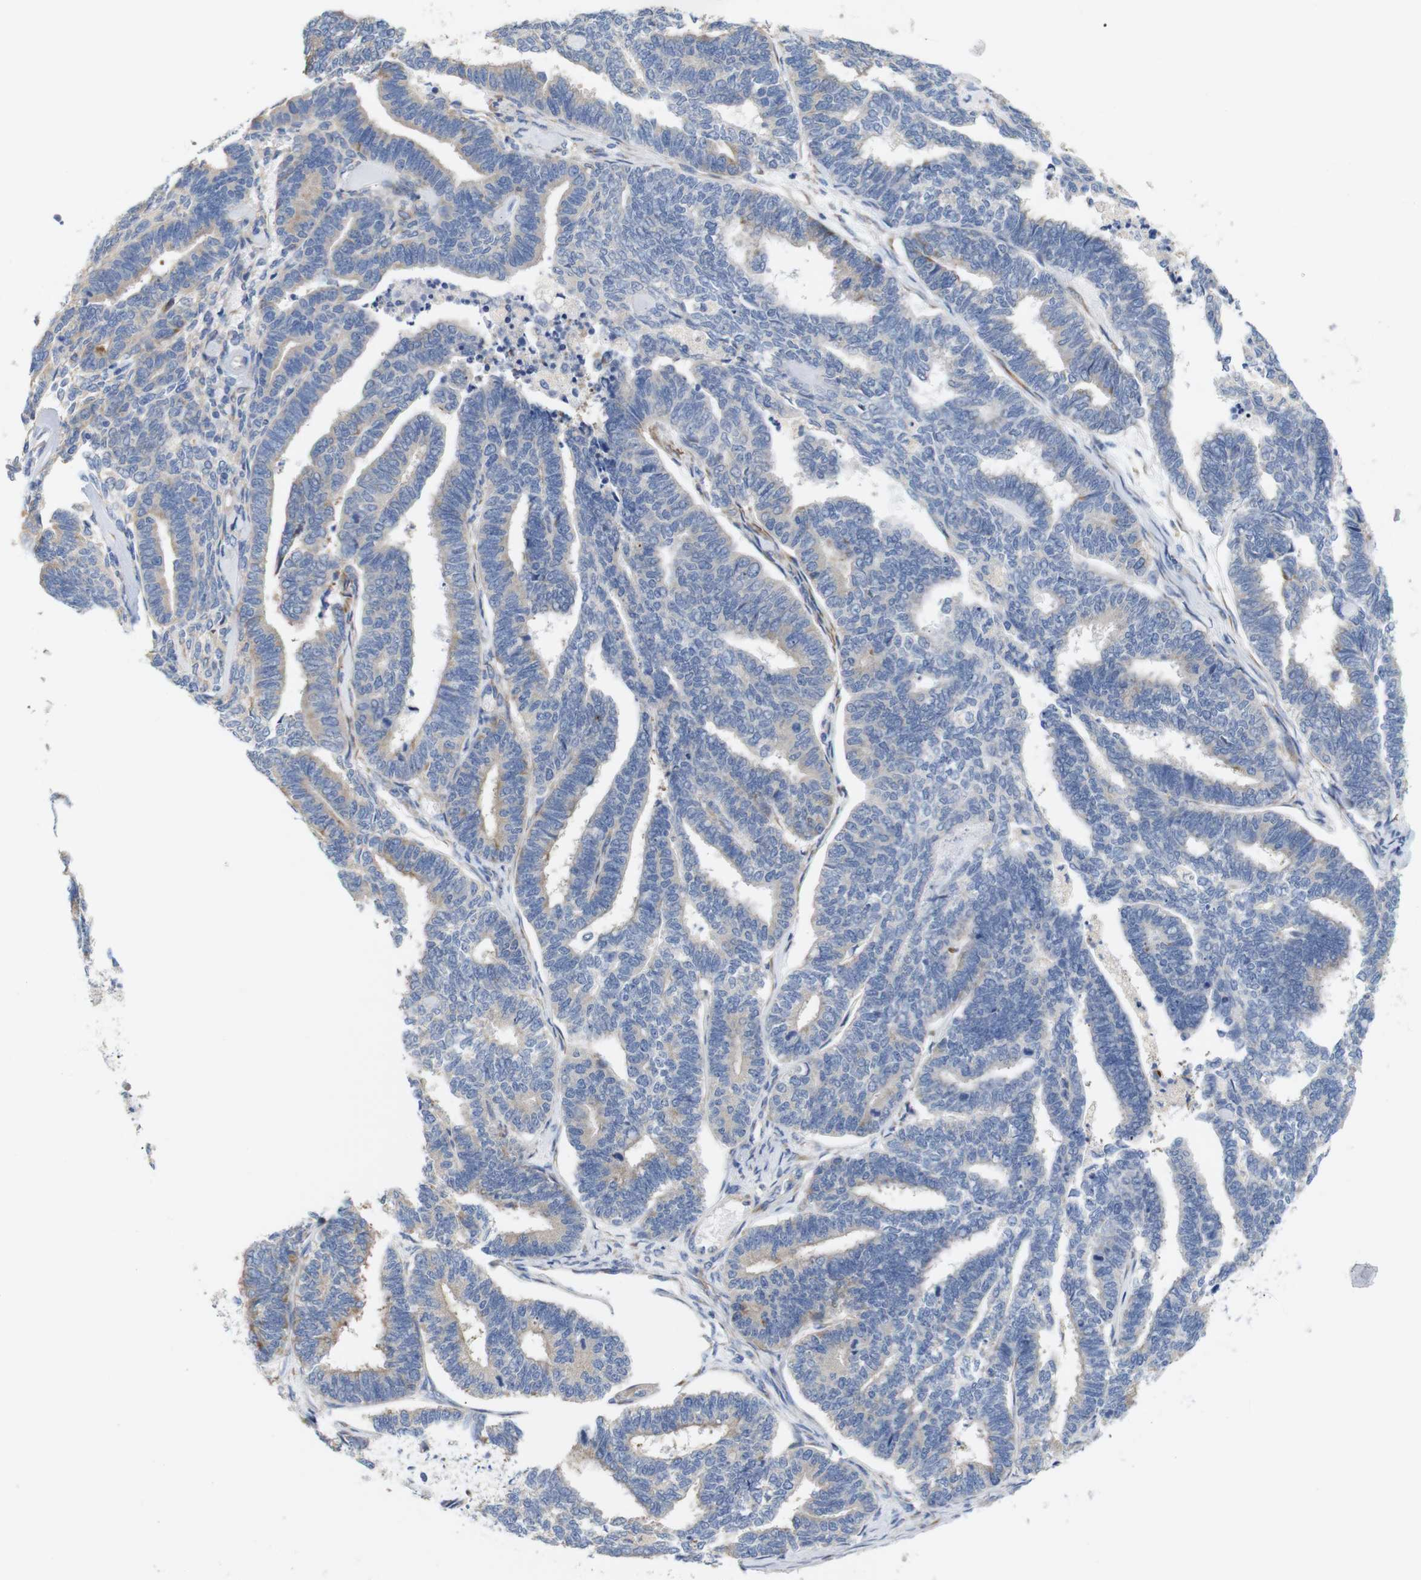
{"staining": {"intensity": "negative", "quantity": "none", "location": "none"}, "tissue": "endometrial cancer", "cell_type": "Tumor cells", "image_type": "cancer", "snomed": [{"axis": "morphology", "description": "Adenocarcinoma, NOS"}, {"axis": "topography", "description": "Endometrium"}], "caption": "Tumor cells show no significant positivity in endometrial cancer.", "gene": "TRIM5", "patient": {"sex": "female", "age": 70}}